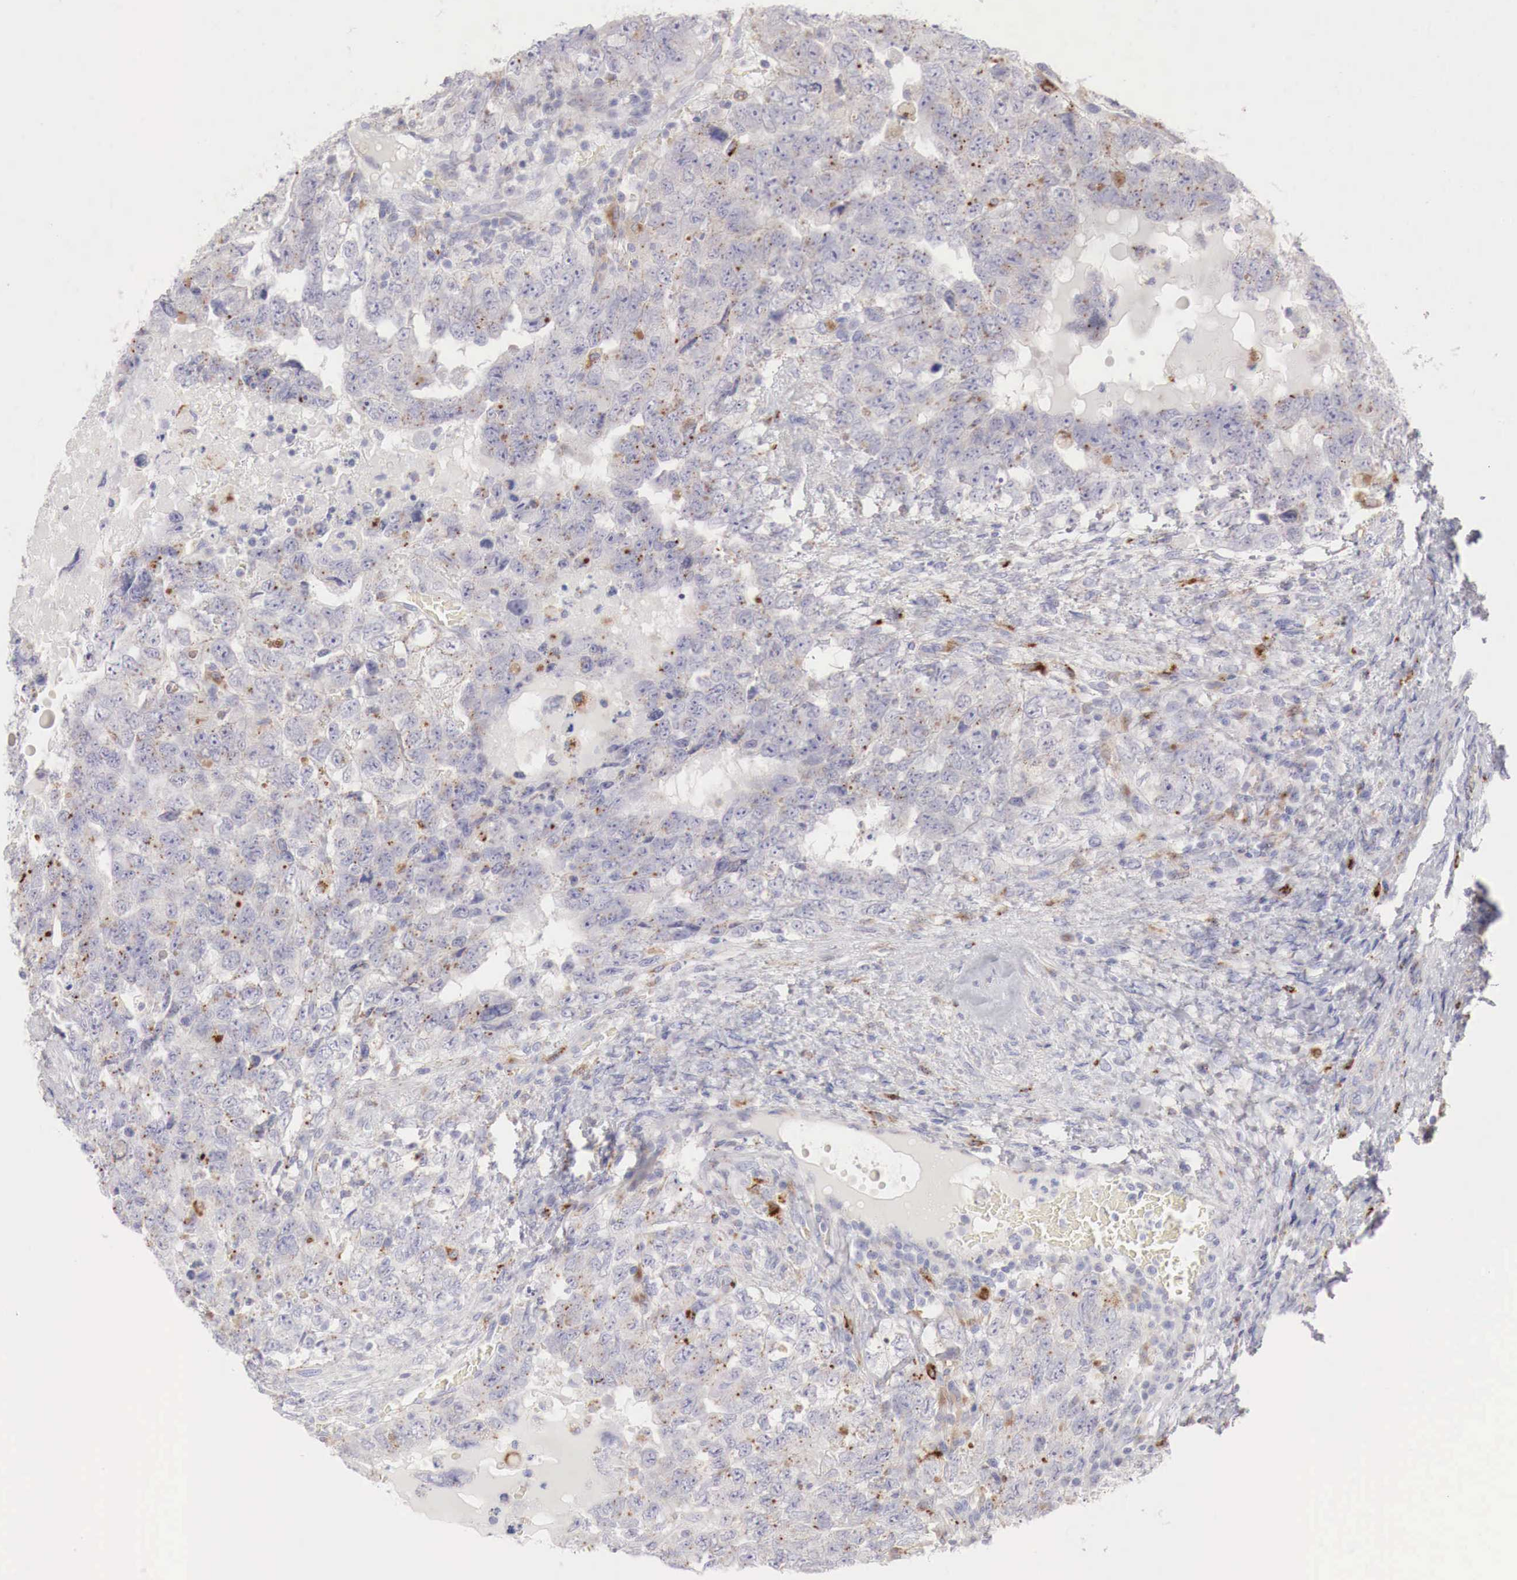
{"staining": {"intensity": "weak", "quantity": "<25%", "location": "cytoplasmic/membranous"}, "tissue": "testis cancer", "cell_type": "Tumor cells", "image_type": "cancer", "snomed": [{"axis": "morphology", "description": "Carcinoma, Embryonal, NOS"}, {"axis": "topography", "description": "Testis"}], "caption": "The immunohistochemistry micrograph has no significant expression in tumor cells of testis cancer tissue.", "gene": "GLA", "patient": {"sex": "male", "age": 36}}